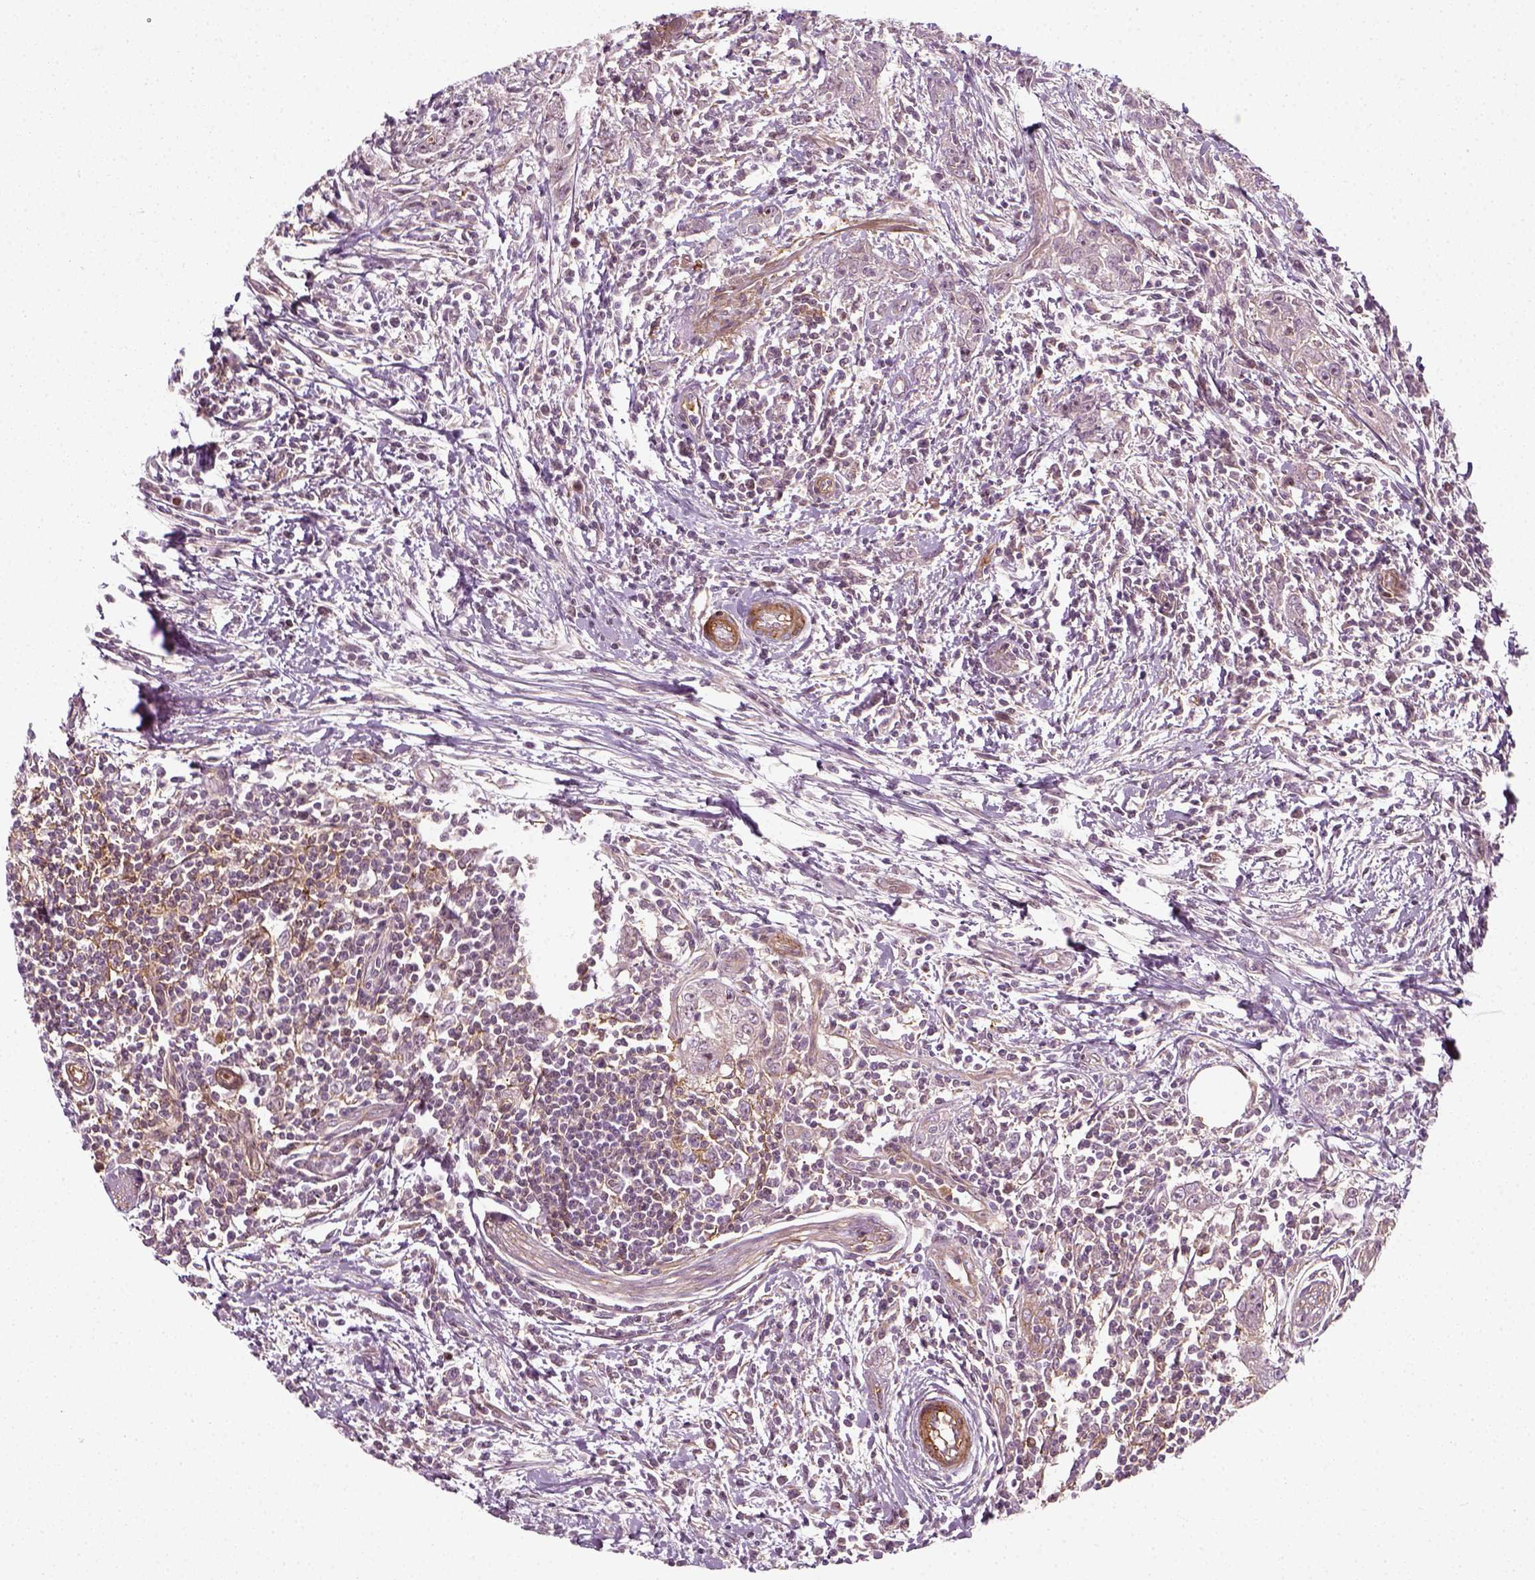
{"staining": {"intensity": "negative", "quantity": "none", "location": "none"}, "tissue": "urothelial cancer", "cell_type": "Tumor cells", "image_type": "cancer", "snomed": [{"axis": "morphology", "description": "Urothelial carcinoma, High grade"}, {"axis": "topography", "description": "Urinary bladder"}], "caption": "Immunohistochemical staining of human urothelial cancer demonstrates no significant staining in tumor cells.", "gene": "NPTN", "patient": {"sex": "male", "age": 83}}